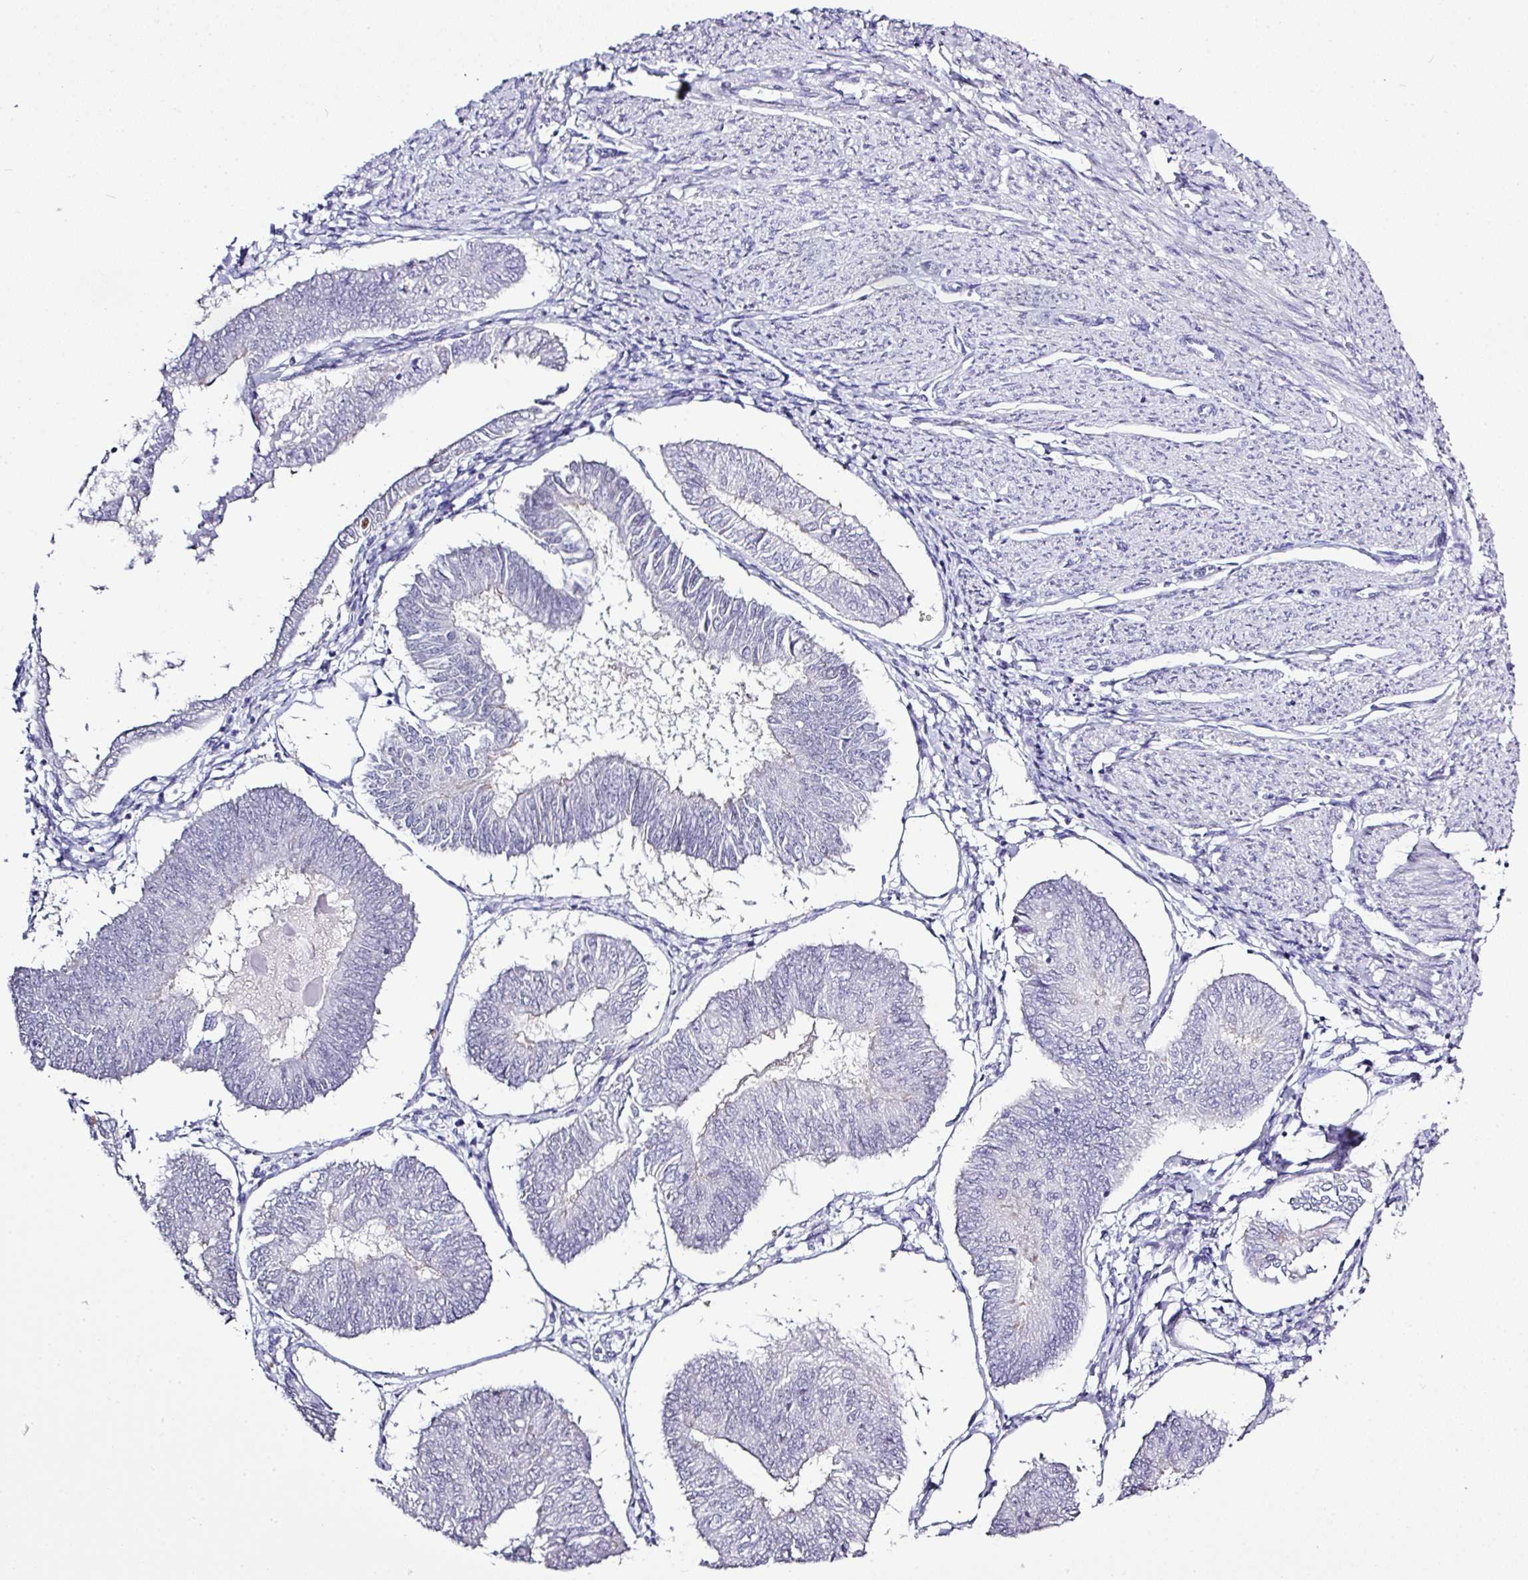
{"staining": {"intensity": "negative", "quantity": "none", "location": "none"}, "tissue": "endometrial cancer", "cell_type": "Tumor cells", "image_type": "cancer", "snomed": [{"axis": "morphology", "description": "Adenocarcinoma, NOS"}, {"axis": "topography", "description": "Endometrium"}], "caption": "An immunohistochemistry (IHC) histopathology image of endometrial cancer is shown. There is no staining in tumor cells of endometrial cancer.", "gene": "BCL11A", "patient": {"sex": "female", "age": 58}}